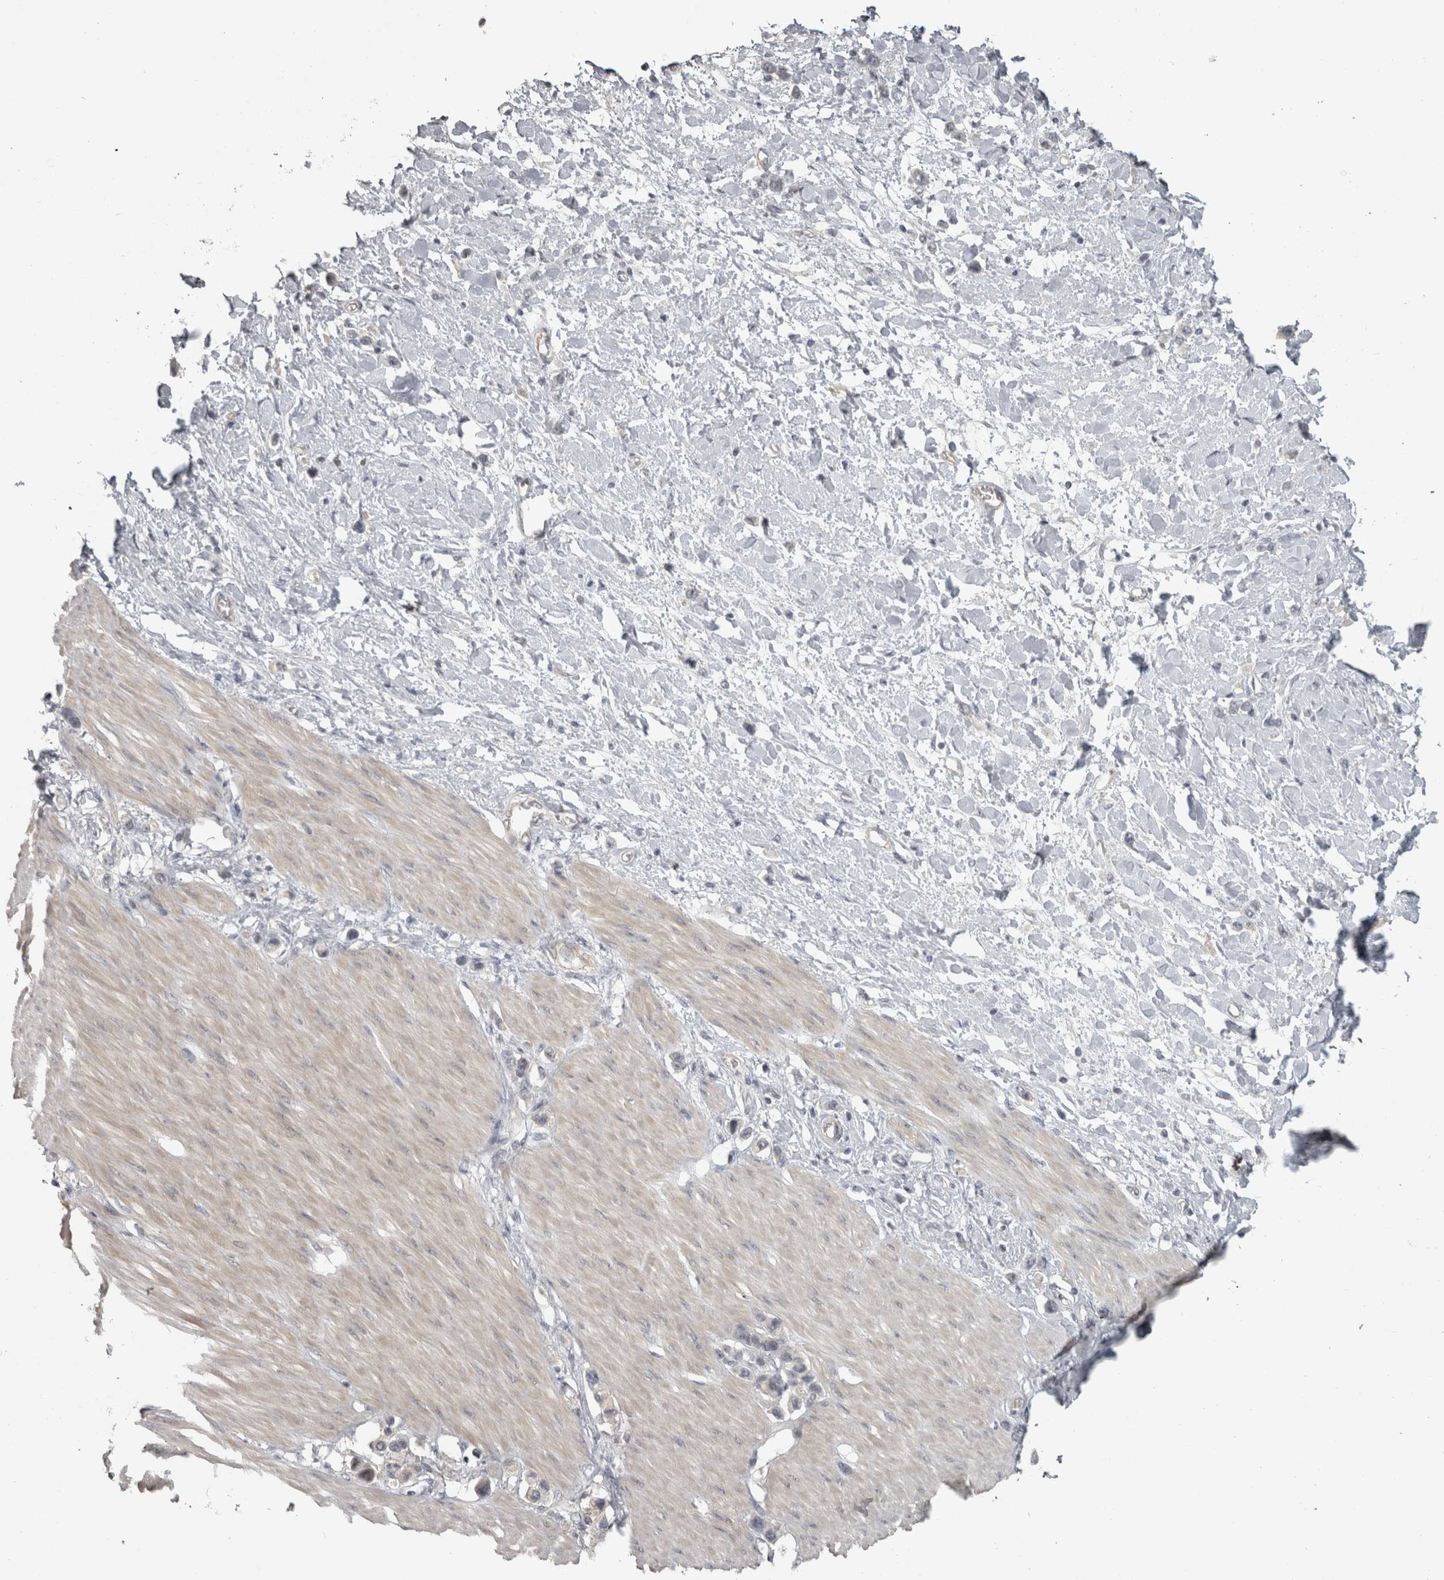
{"staining": {"intensity": "negative", "quantity": "none", "location": "none"}, "tissue": "stomach cancer", "cell_type": "Tumor cells", "image_type": "cancer", "snomed": [{"axis": "morphology", "description": "Adenocarcinoma, NOS"}, {"axis": "topography", "description": "Stomach"}], "caption": "A high-resolution micrograph shows IHC staining of adenocarcinoma (stomach), which exhibits no significant expression in tumor cells. The staining is performed using DAB (3,3'-diaminobenzidine) brown chromogen with nuclei counter-stained in using hematoxylin.", "gene": "PPP1R12B", "patient": {"sex": "female", "age": 65}}